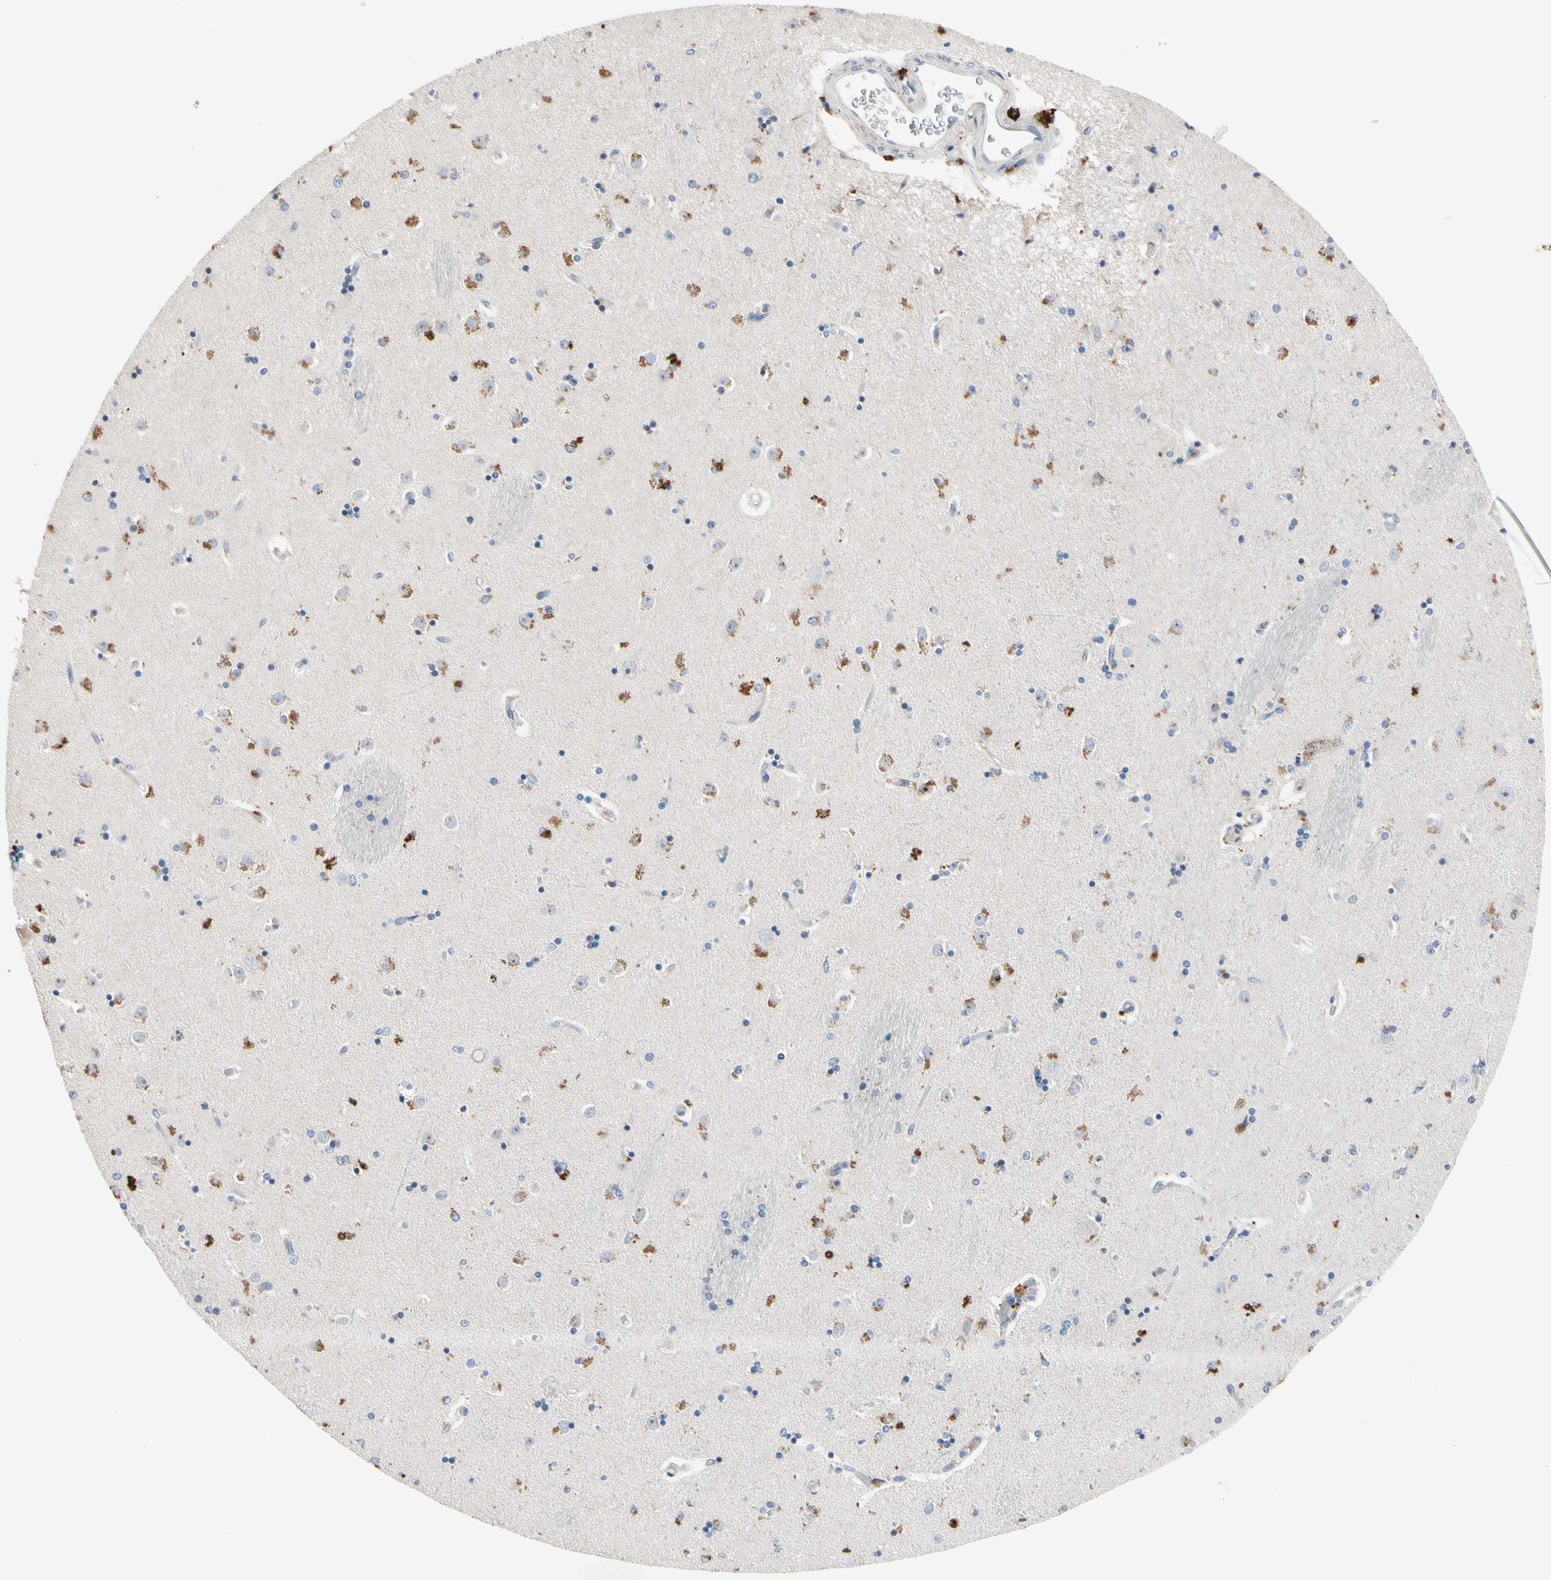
{"staining": {"intensity": "weak", "quantity": "<25%", "location": "cytoplasmic/membranous"}, "tissue": "caudate", "cell_type": "Glial cells", "image_type": "normal", "snomed": [{"axis": "morphology", "description": "Normal tissue, NOS"}, {"axis": "topography", "description": "Lateral ventricle wall"}], "caption": "Glial cells show no significant staining in benign caudate. (Immunohistochemistry, brightfield microscopy, high magnification).", "gene": "GAS6", "patient": {"sex": "female", "age": 54}}